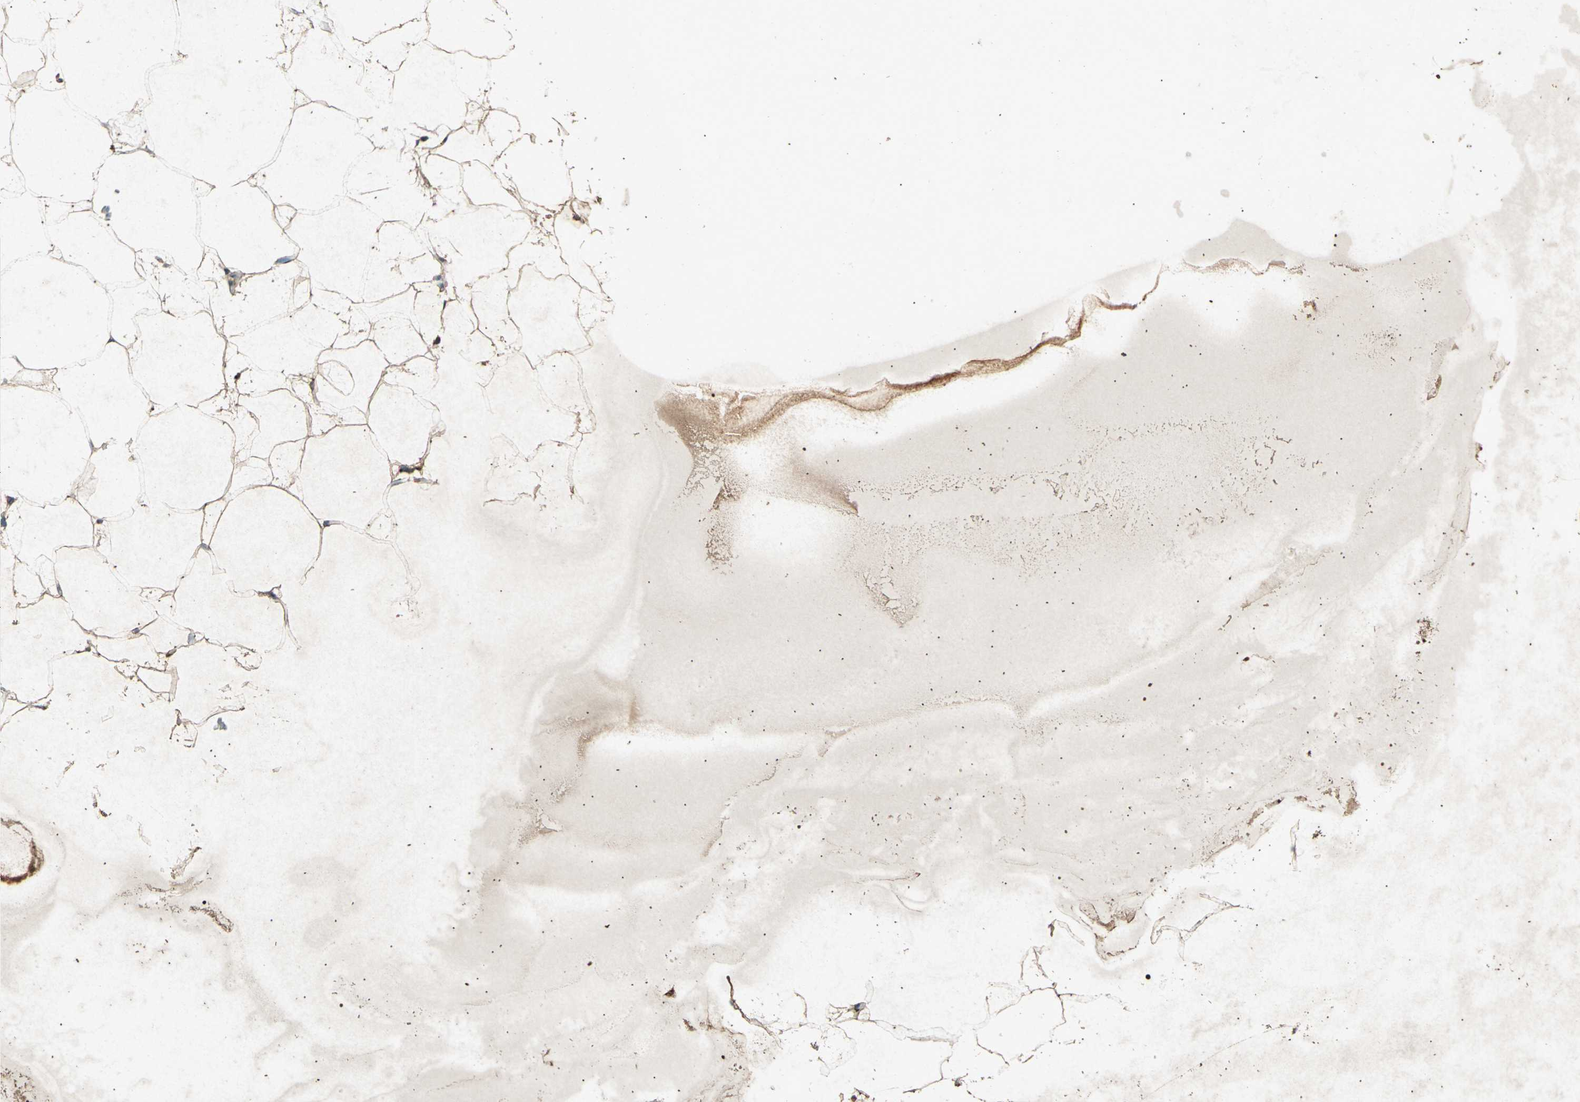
{"staining": {"intensity": "weak", "quantity": ">75%", "location": "cytoplasmic/membranous"}, "tissue": "adipose tissue", "cell_type": "Adipocytes", "image_type": "normal", "snomed": [{"axis": "morphology", "description": "Normal tissue, NOS"}, {"axis": "morphology", "description": "Duct carcinoma"}, {"axis": "topography", "description": "Breast"}, {"axis": "topography", "description": "Adipose tissue"}], "caption": "Immunohistochemical staining of benign human adipose tissue exhibits low levels of weak cytoplasmic/membranous expression in approximately >75% of adipocytes.", "gene": "PSEN1", "patient": {"sex": "female", "age": 37}}